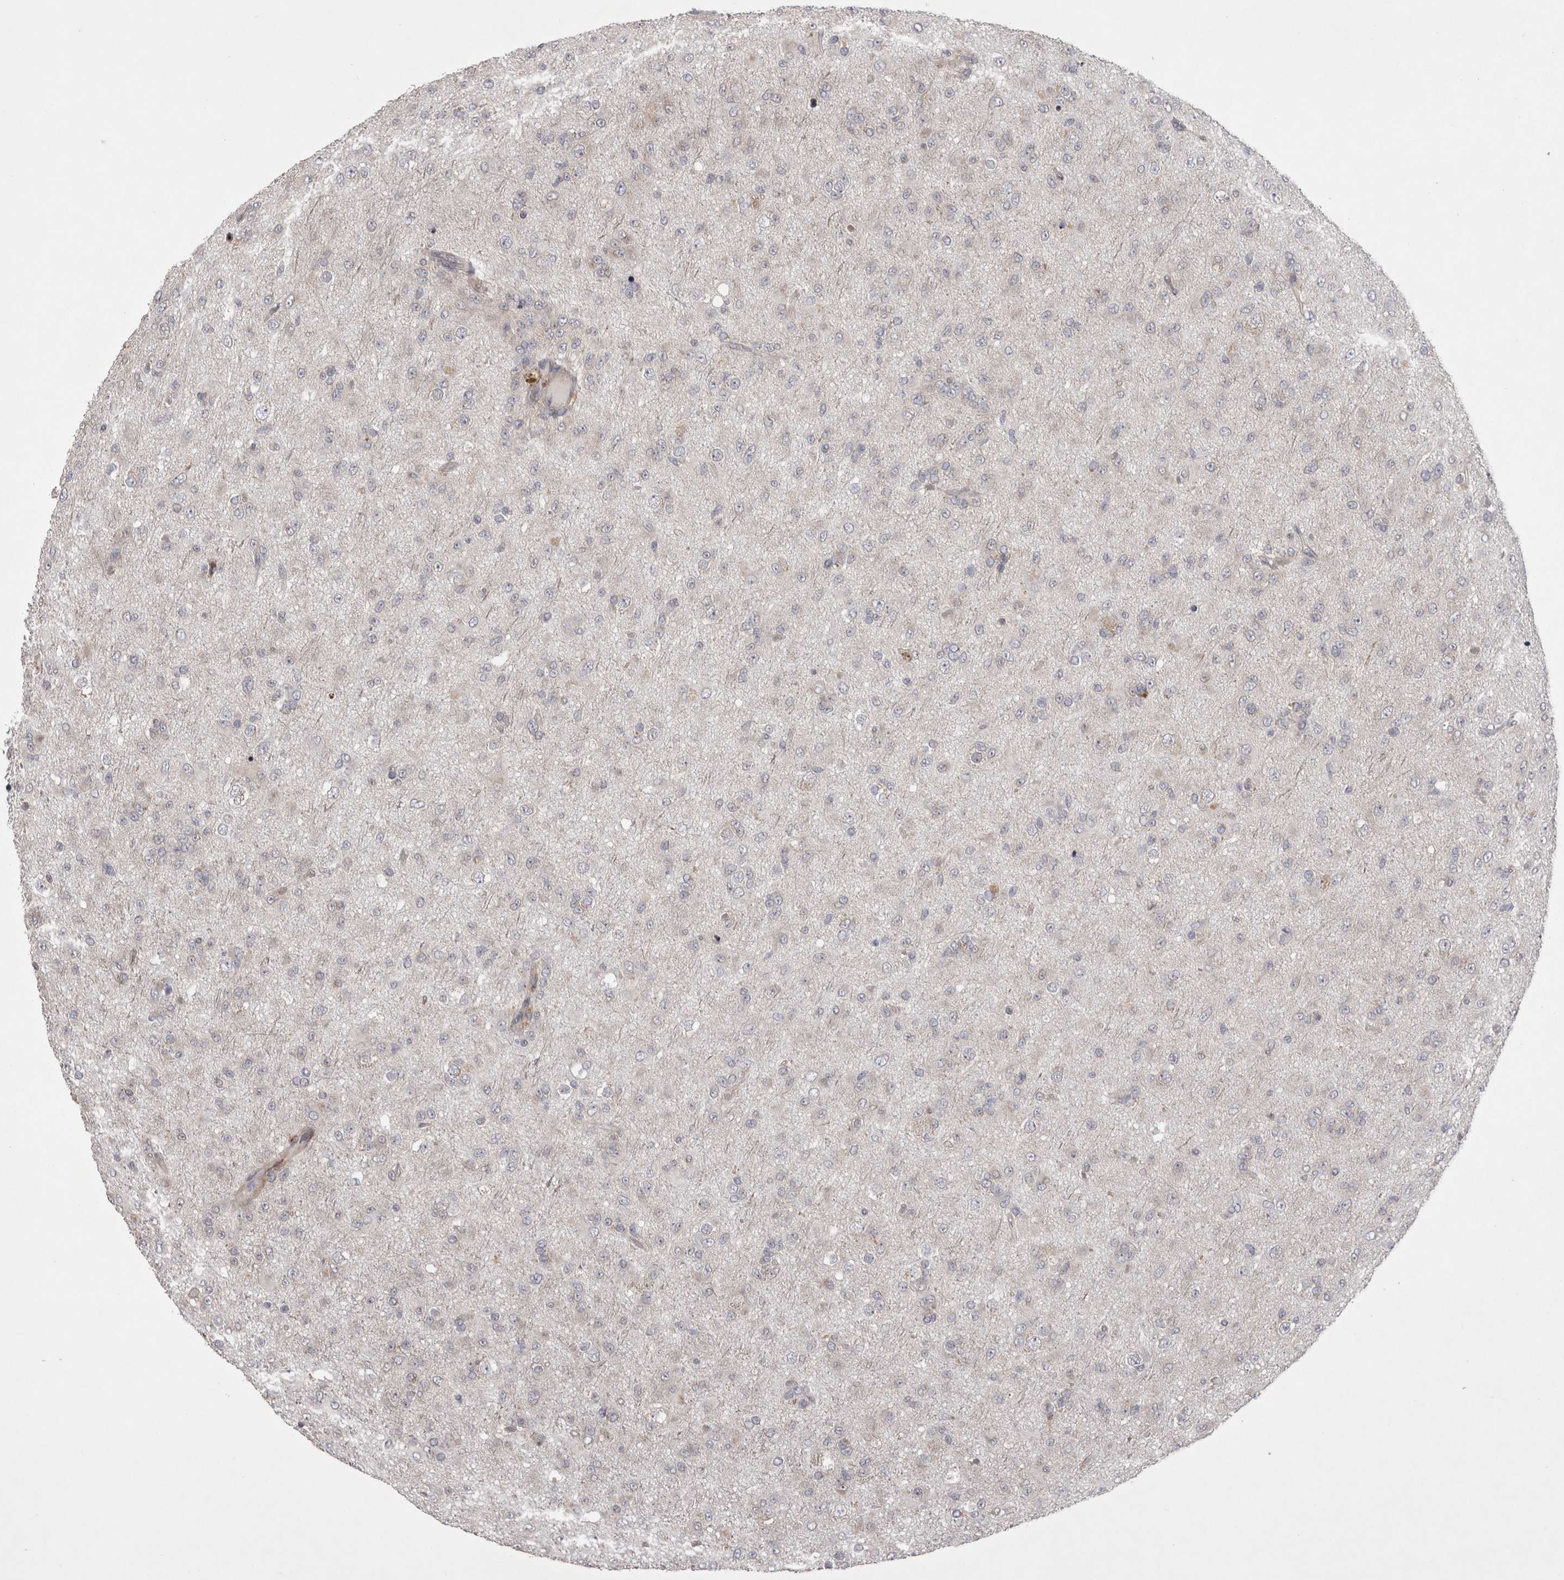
{"staining": {"intensity": "negative", "quantity": "none", "location": "none"}, "tissue": "glioma", "cell_type": "Tumor cells", "image_type": "cancer", "snomed": [{"axis": "morphology", "description": "Glioma, malignant, Low grade"}, {"axis": "topography", "description": "Brain"}], "caption": "Immunohistochemistry image of neoplastic tissue: malignant low-grade glioma stained with DAB (3,3'-diaminobenzidine) demonstrates no significant protein staining in tumor cells. The staining was performed using DAB to visualize the protein expression in brown, while the nuclei were stained in blue with hematoxylin (Magnification: 20x).", "gene": "NENF", "patient": {"sex": "male", "age": 65}}